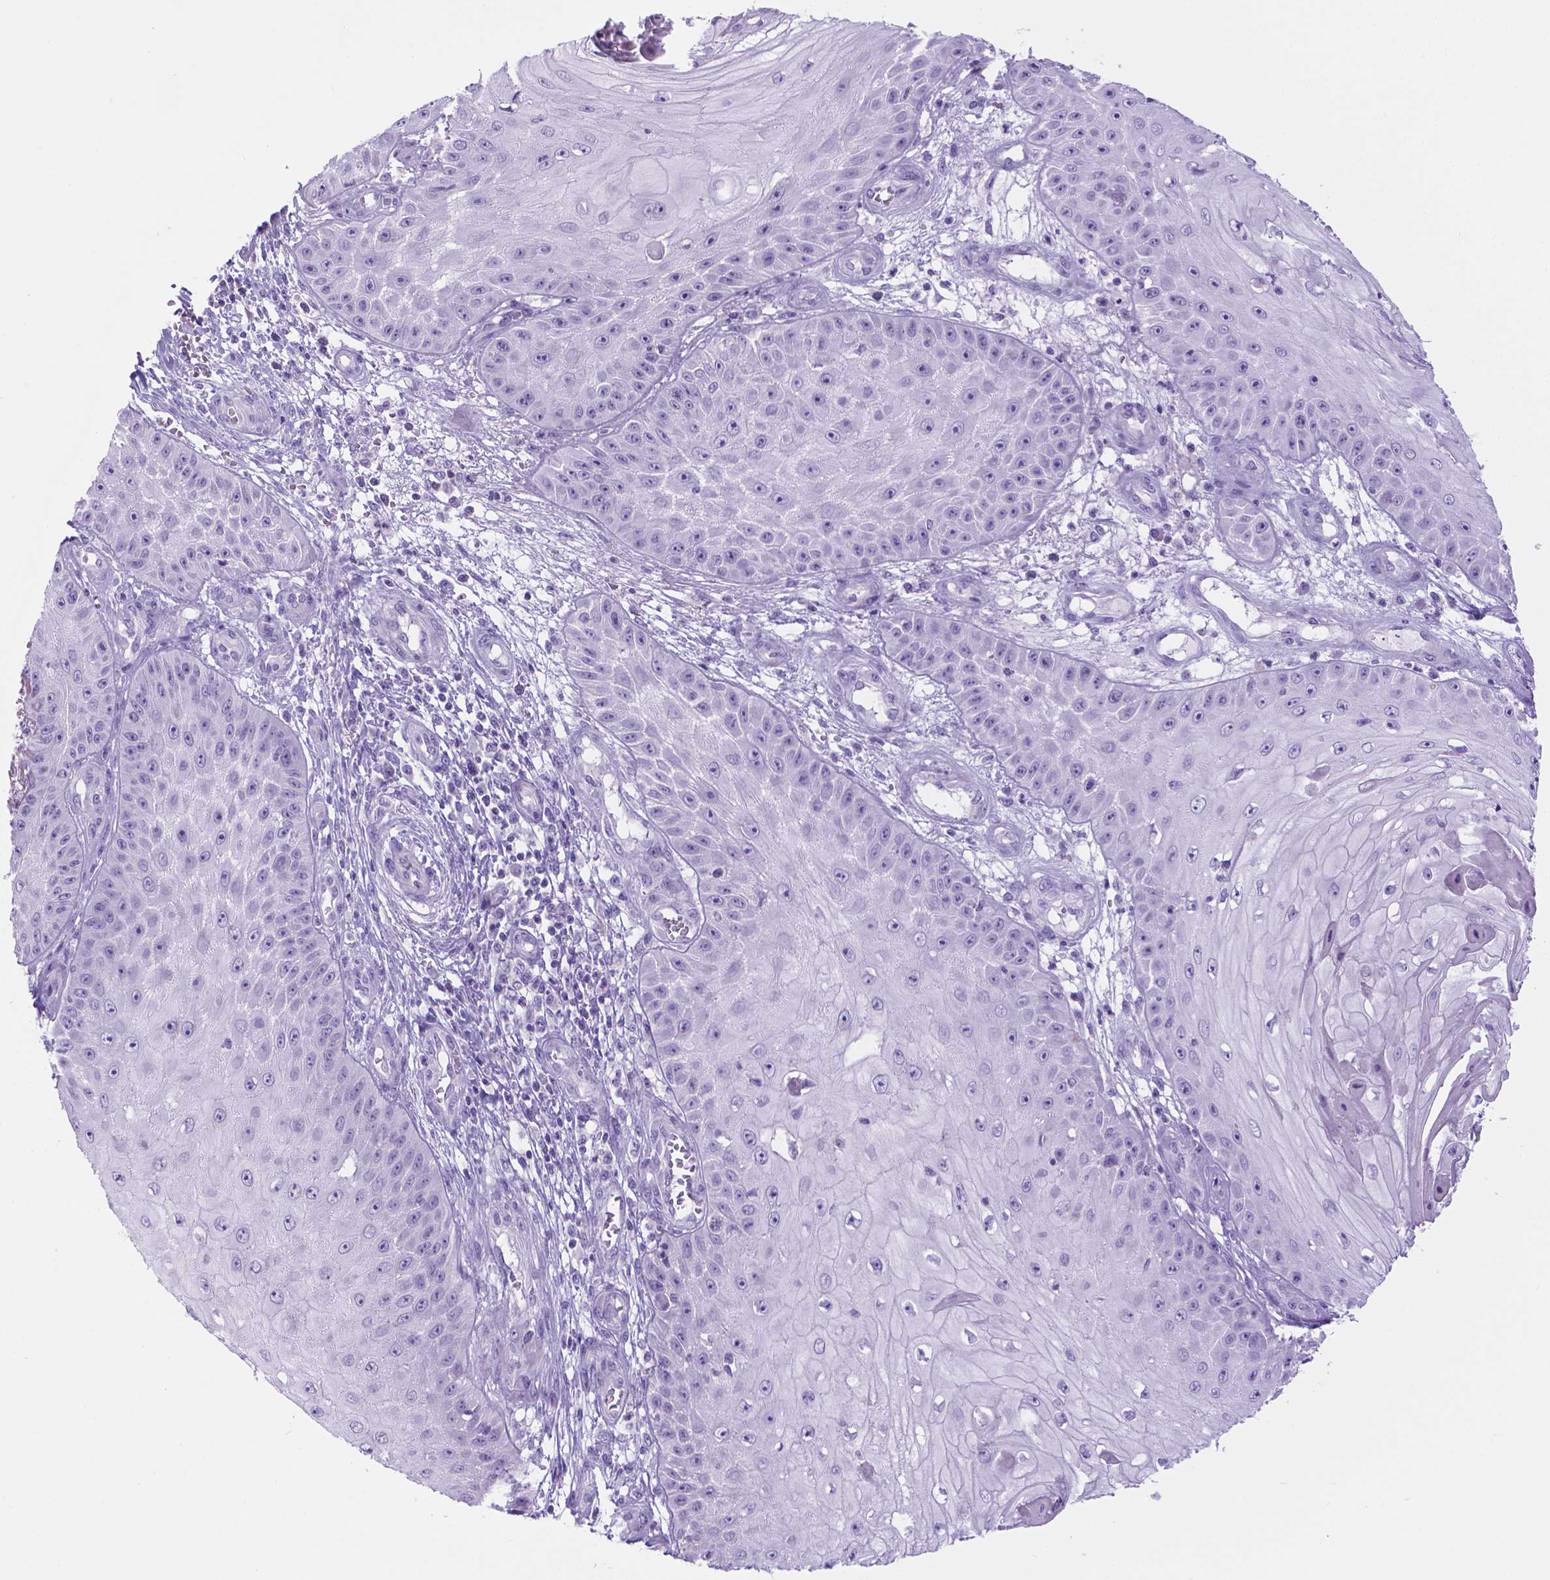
{"staining": {"intensity": "negative", "quantity": "none", "location": "none"}, "tissue": "skin cancer", "cell_type": "Tumor cells", "image_type": "cancer", "snomed": [{"axis": "morphology", "description": "Squamous cell carcinoma, NOS"}, {"axis": "topography", "description": "Skin"}], "caption": "Immunohistochemistry (IHC) image of neoplastic tissue: squamous cell carcinoma (skin) stained with DAB (3,3'-diaminobenzidine) exhibits no significant protein staining in tumor cells.", "gene": "SPAG6", "patient": {"sex": "male", "age": 70}}